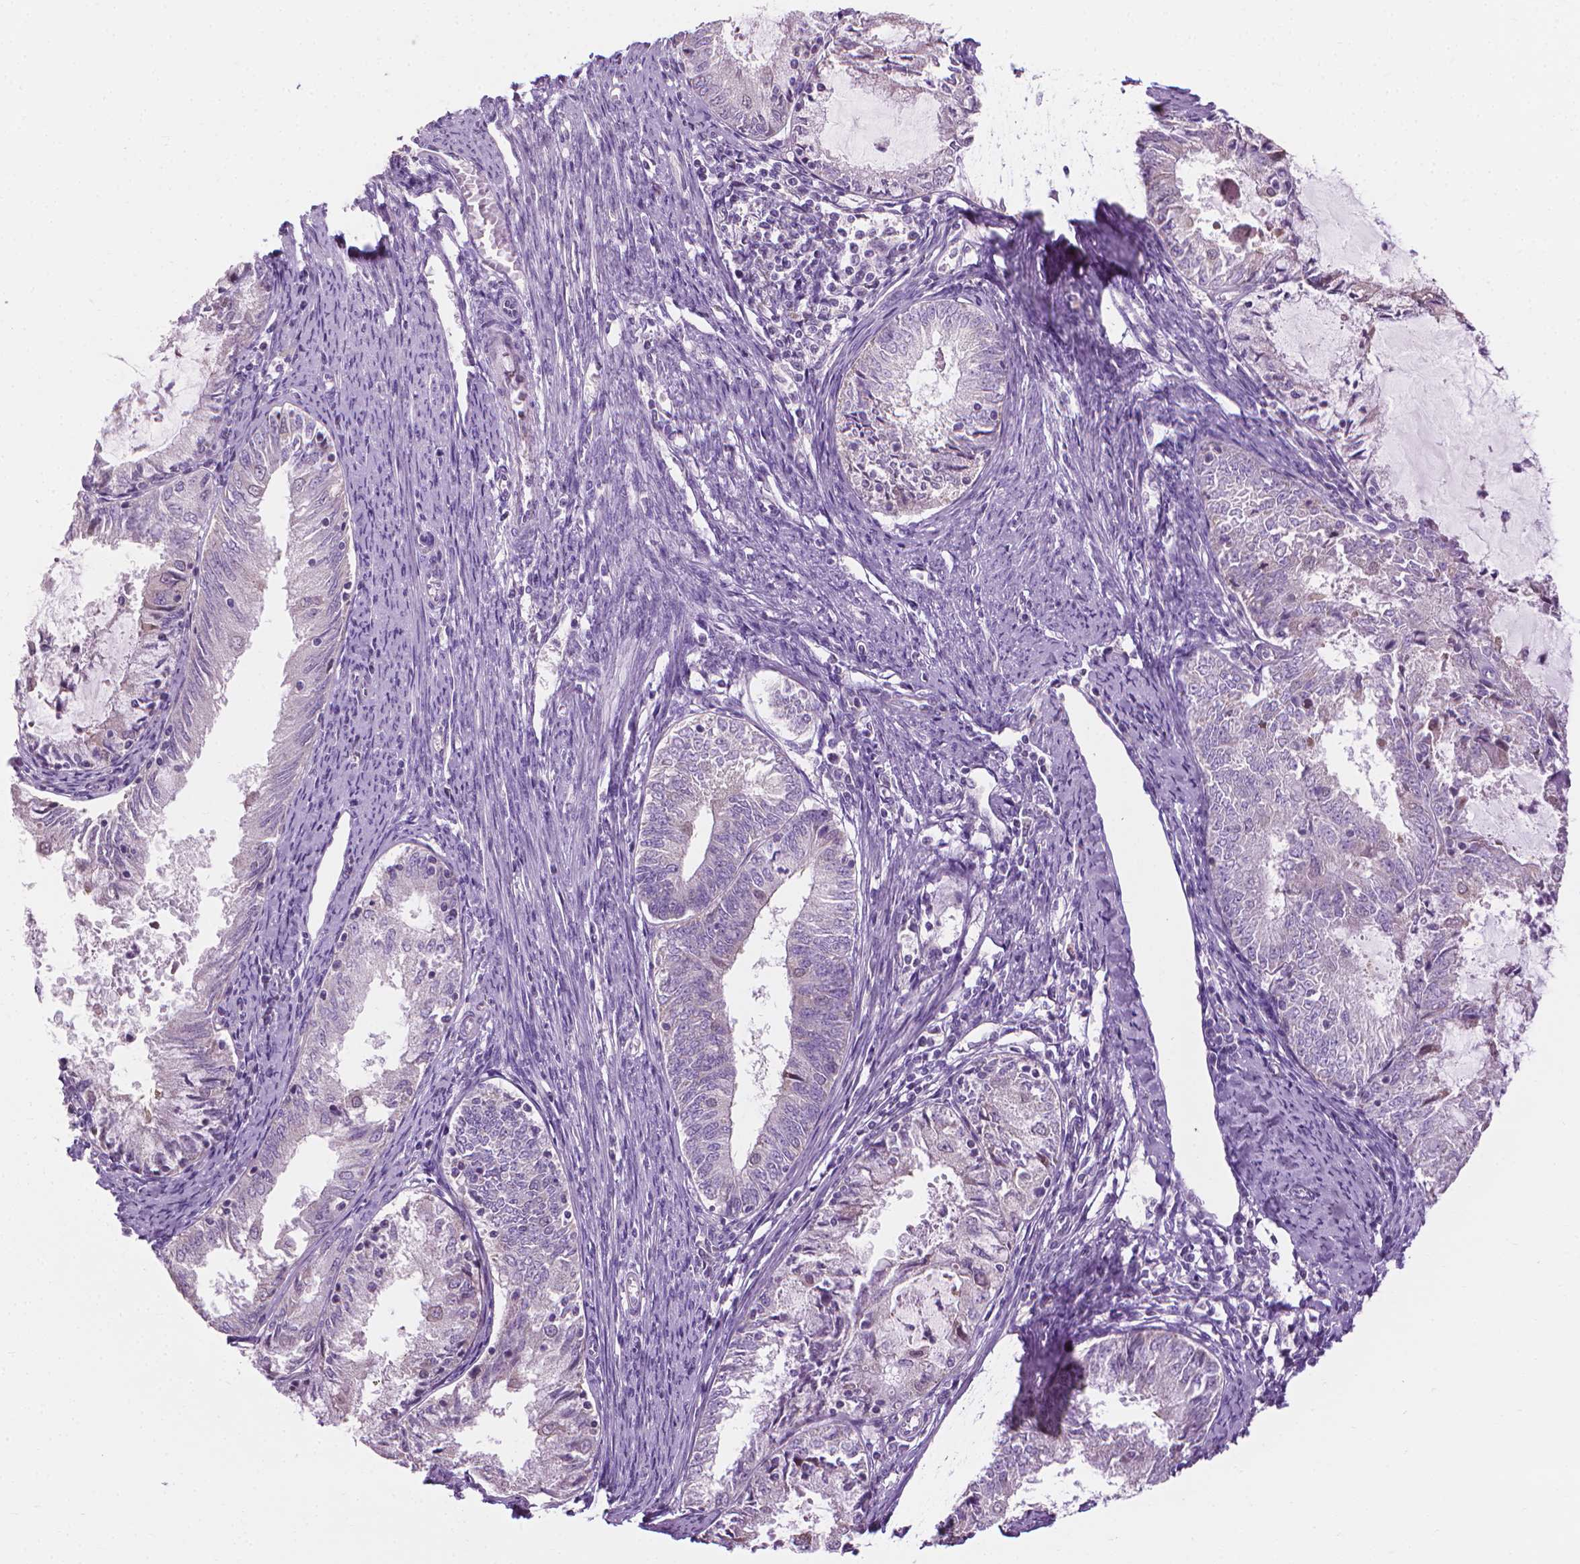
{"staining": {"intensity": "negative", "quantity": "none", "location": "none"}, "tissue": "endometrial cancer", "cell_type": "Tumor cells", "image_type": "cancer", "snomed": [{"axis": "morphology", "description": "Adenocarcinoma, NOS"}, {"axis": "topography", "description": "Endometrium"}], "caption": "Immunohistochemistry of endometrial adenocarcinoma demonstrates no positivity in tumor cells.", "gene": "CFAP126", "patient": {"sex": "female", "age": 57}}